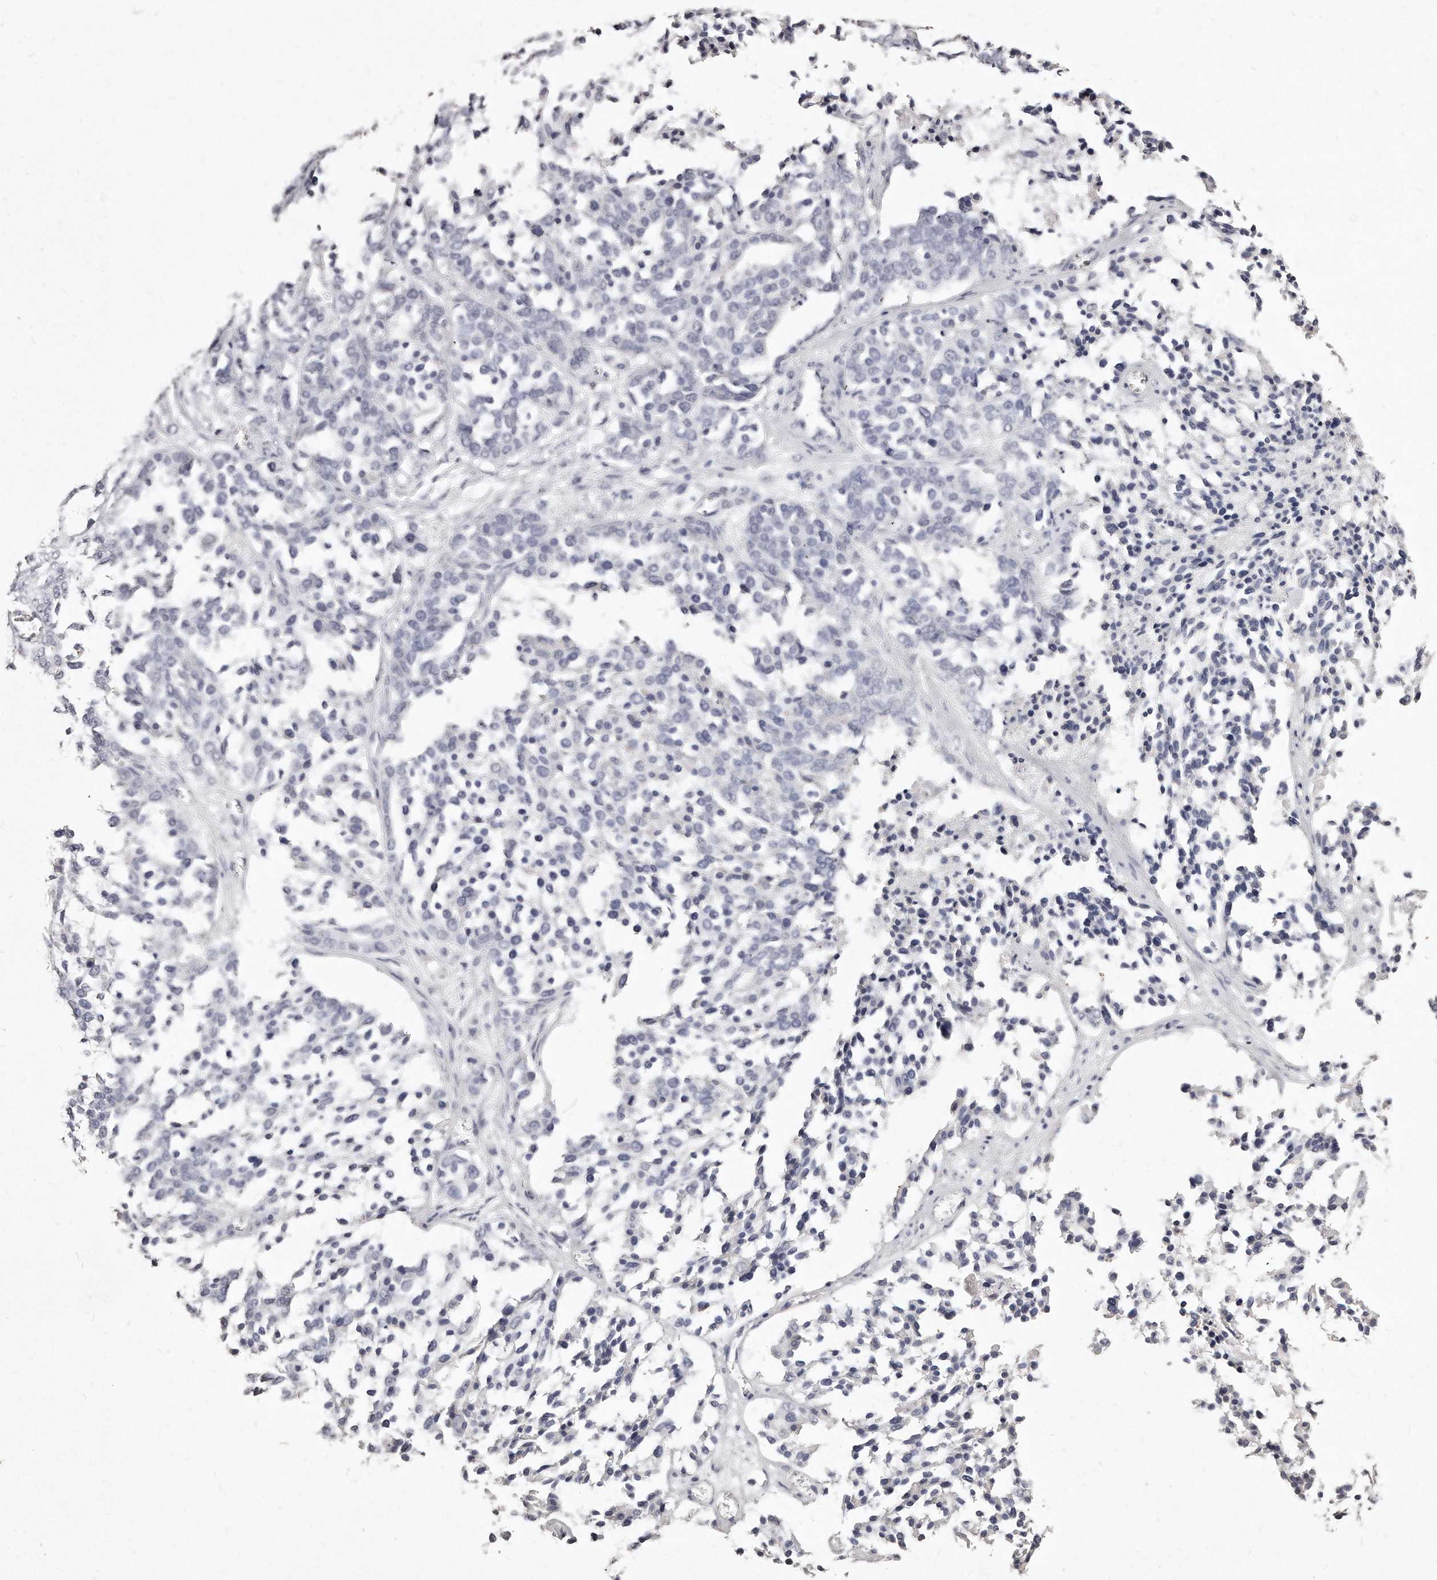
{"staining": {"intensity": "negative", "quantity": "none", "location": "none"}, "tissue": "ovarian cancer", "cell_type": "Tumor cells", "image_type": "cancer", "snomed": [{"axis": "morphology", "description": "Cystadenocarcinoma, serous, NOS"}, {"axis": "topography", "description": "Ovary"}], "caption": "Tumor cells show no significant protein expression in ovarian cancer (serous cystadenocarcinoma).", "gene": "GDA", "patient": {"sex": "female", "age": 44}}